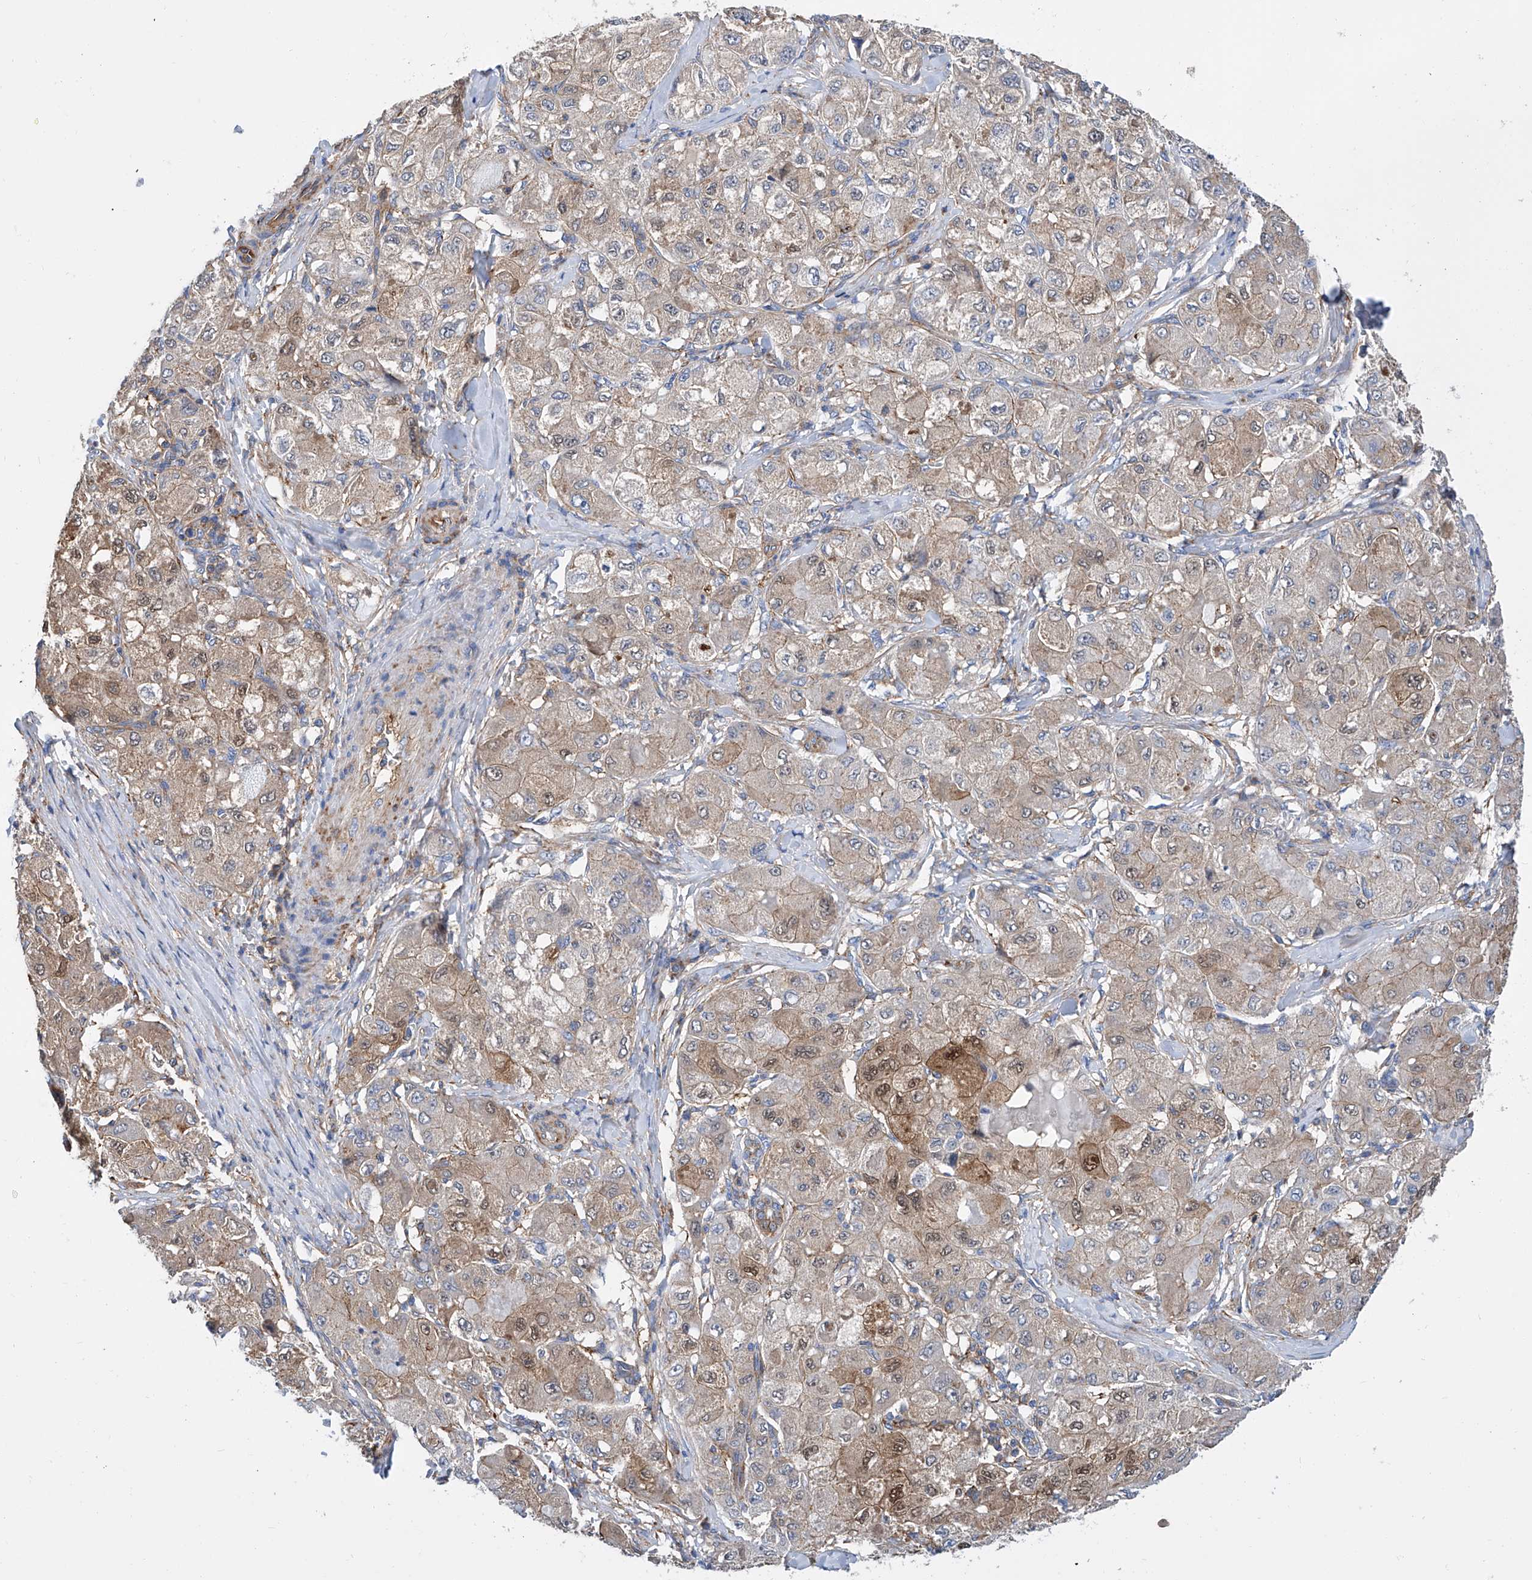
{"staining": {"intensity": "moderate", "quantity": "25%-75%", "location": "cytoplasmic/membranous,nuclear"}, "tissue": "liver cancer", "cell_type": "Tumor cells", "image_type": "cancer", "snomed": [{"axis": "morphology", "description": "Carcinoma, Hepatocellular, NOS"}, {"axis": "topography", "description": "Liver"}], "caption": "There is medium levels of moderate cytoplasmic/membranous and nuclear positivity in tumor cells of liver hepatocellular carcinoma, as demonstrated by immunohistochemical staining (brown color).", "gene": "GPT", "patient": {"sex": "male", "age": 80}}